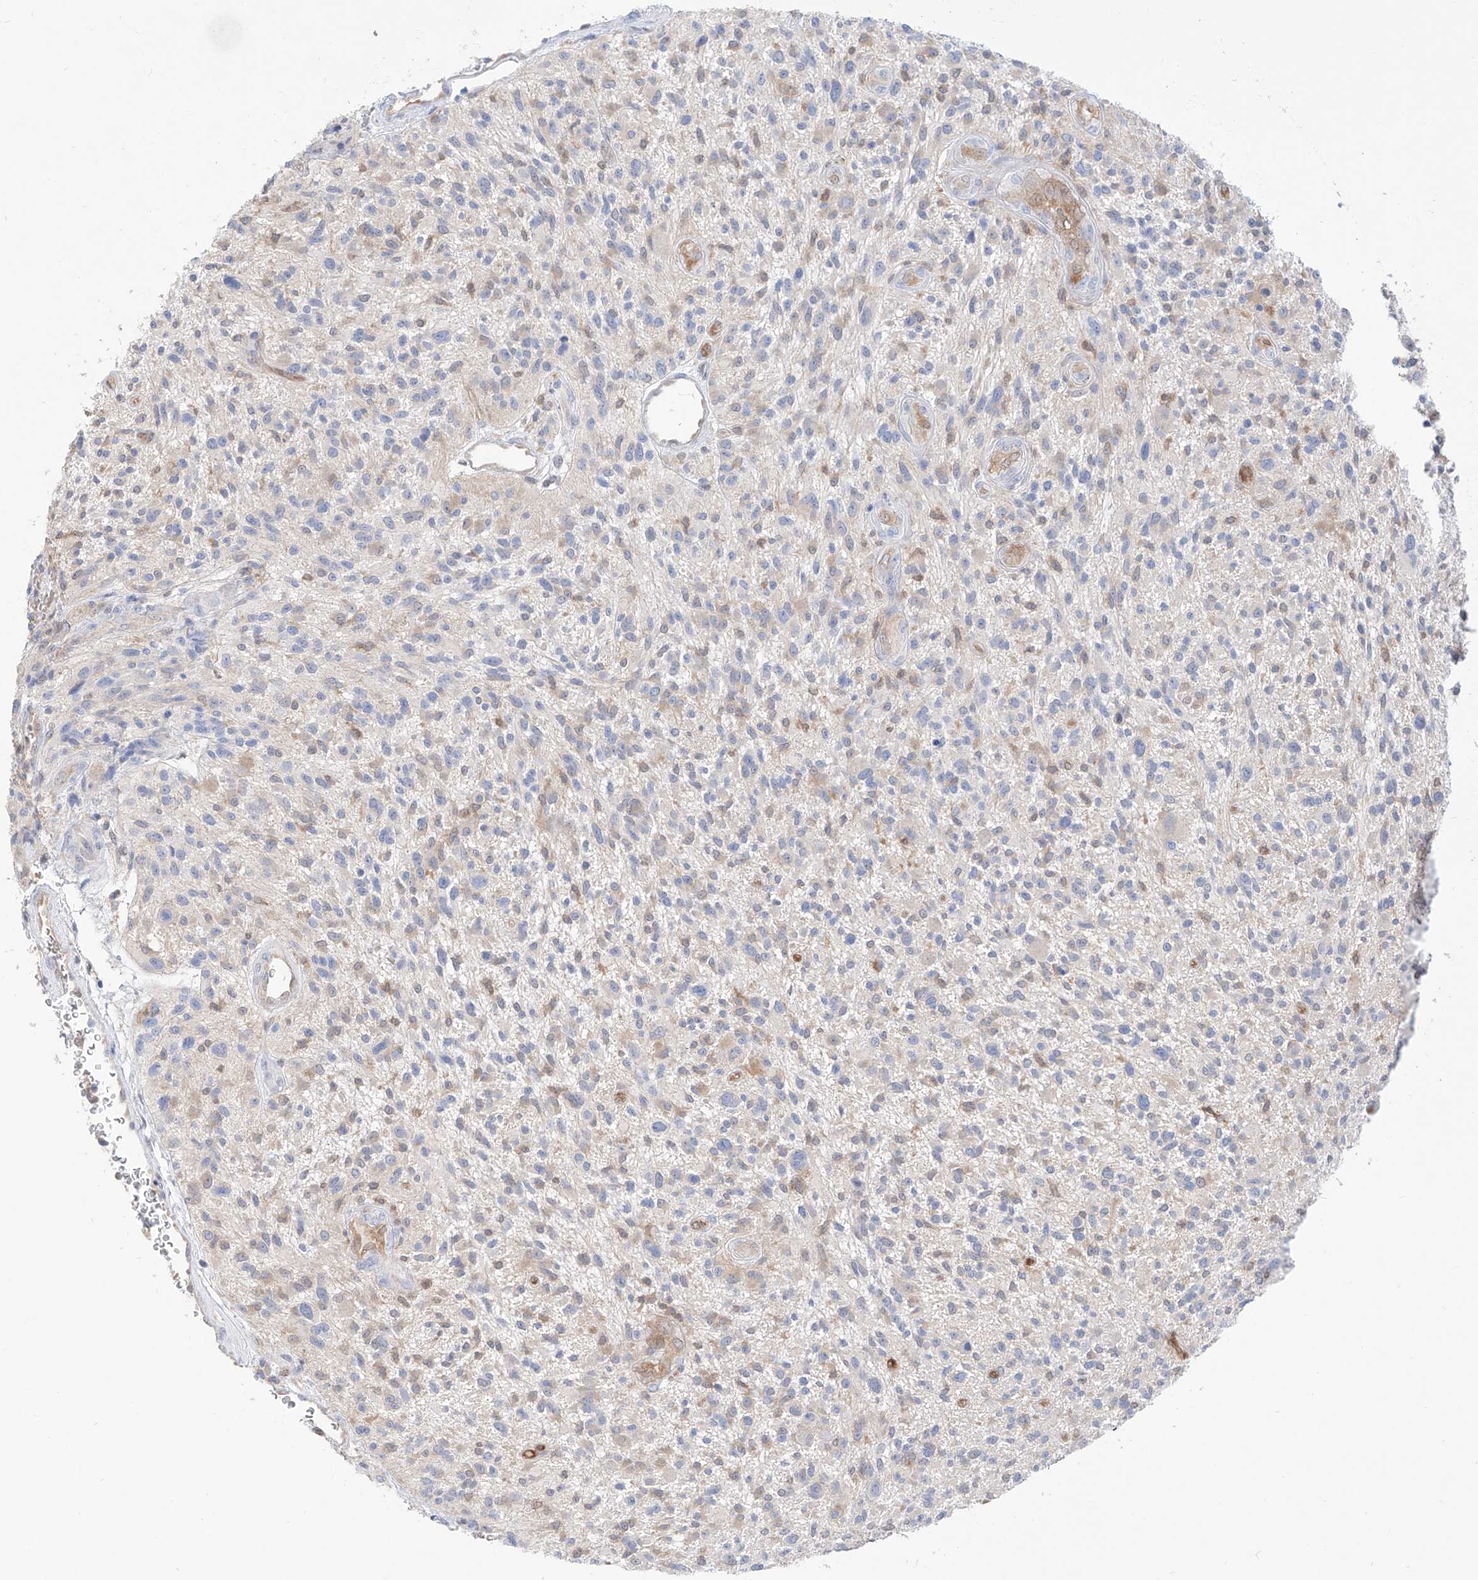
{"staining": {"intensity": "negative", "quantity": "none", "location": "none"}, "tissue": "glioma", "cell_type": "Tumor cells", "image_type": "cancer", "snomed": [{"axis": "morphology", "description": "Glioma, malignant, High grade"}, {"axis": "topography", "description": "Brain"}], "caption": "The histopathology image exhibits no significant staining in tumor cells of glioma.", "gene": "PDXK", "patient": {"sex": "male", "age": 47}}